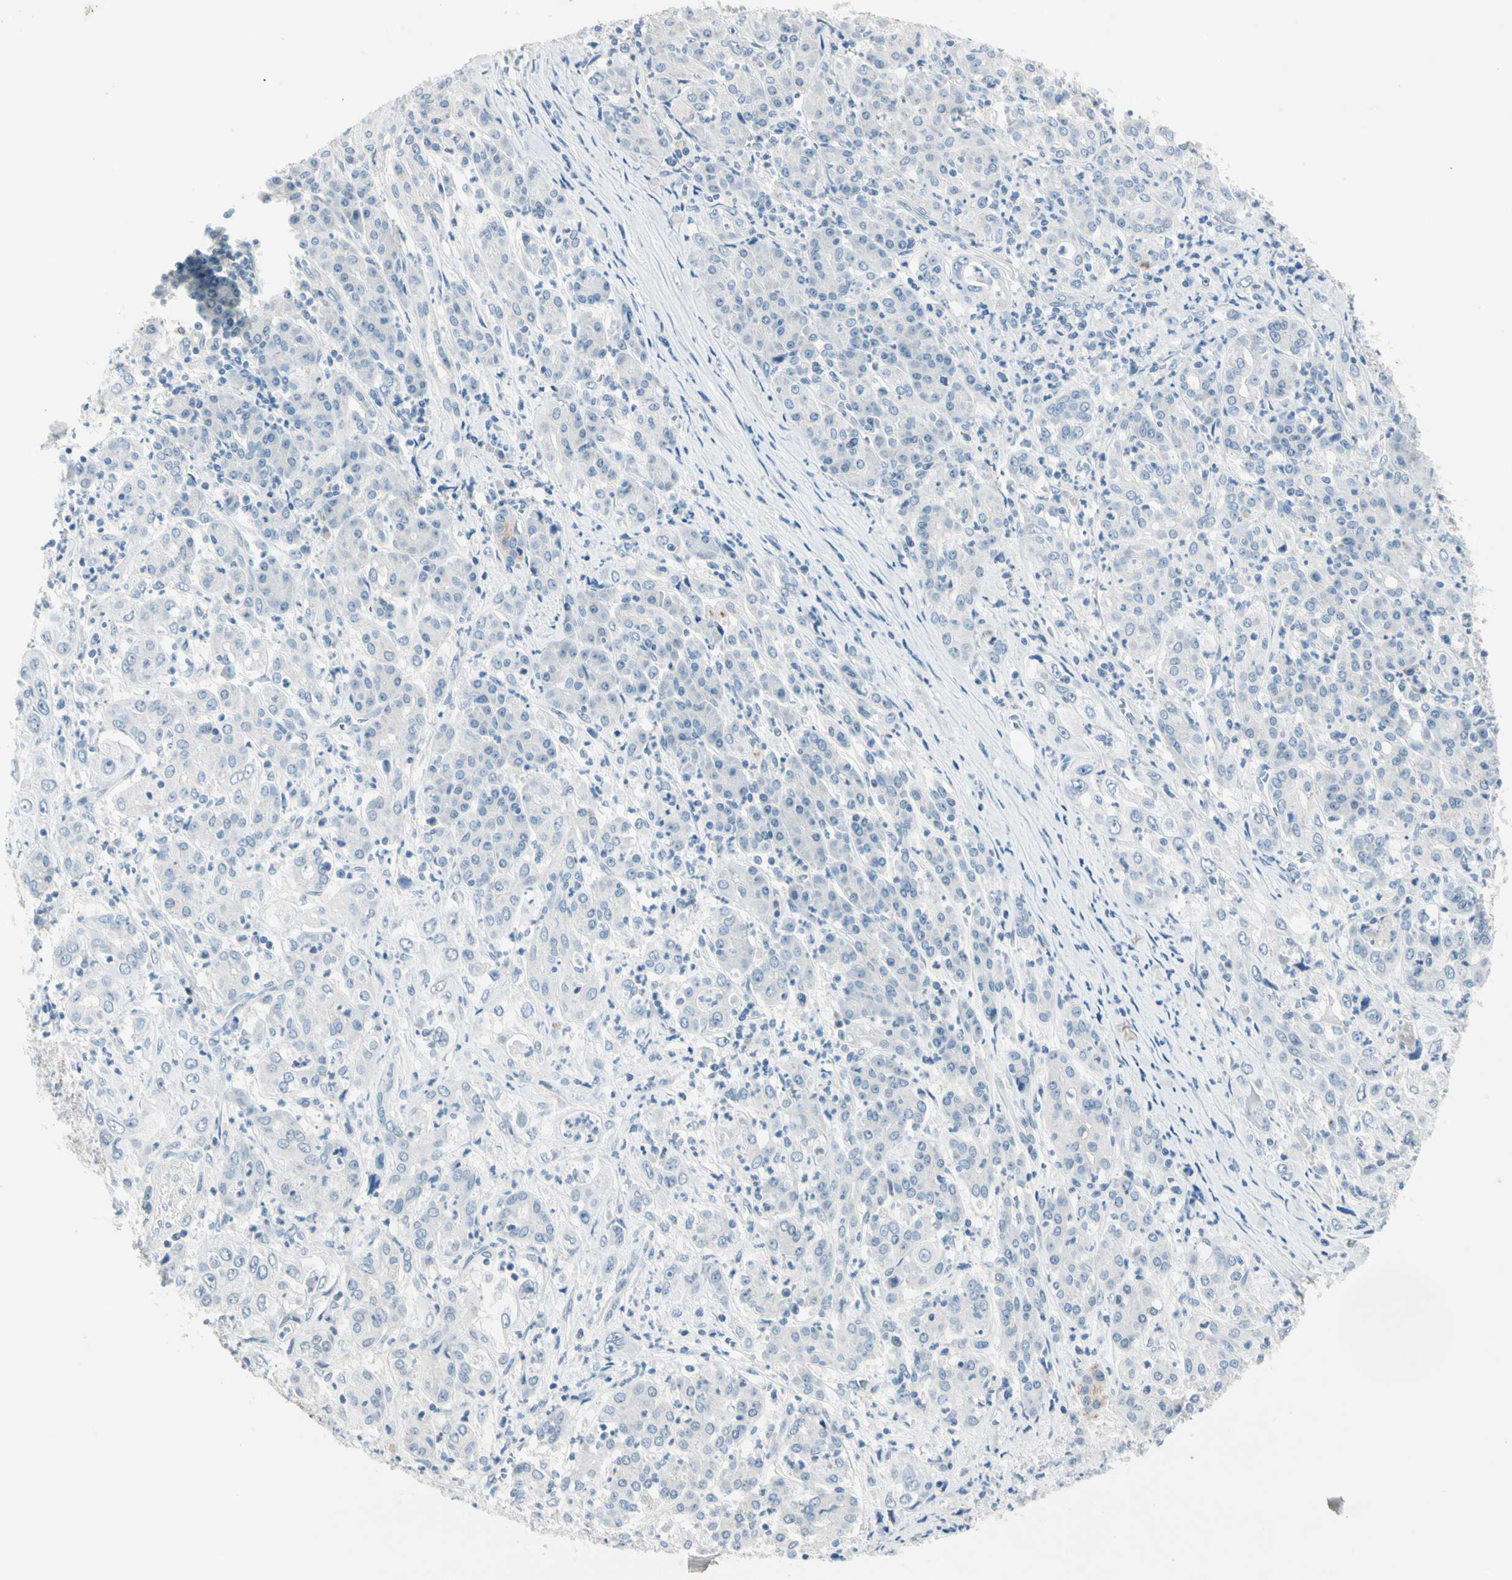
{"staining": {"intensity": "negative", "quantity": "none", "location": "none"}, "tissue": "pancreatic cancer", "cell_type": "Tumor cells", "image_type": "cancer", "snomed": [{"axis": "morphology", "description": "Adenocarcinoma, NOS"}, {"axis": "topography", "description": "Pancreas"}], "caption": "Immunohistochemical staining of human pancreatic cancer reveals no significant expression in tumor cells. (Brightfield microscopy of DAB immunohistochemistry at high magnification).", "gene": "SERPIND1", "patient": {"sex": "male", "age": 70}}